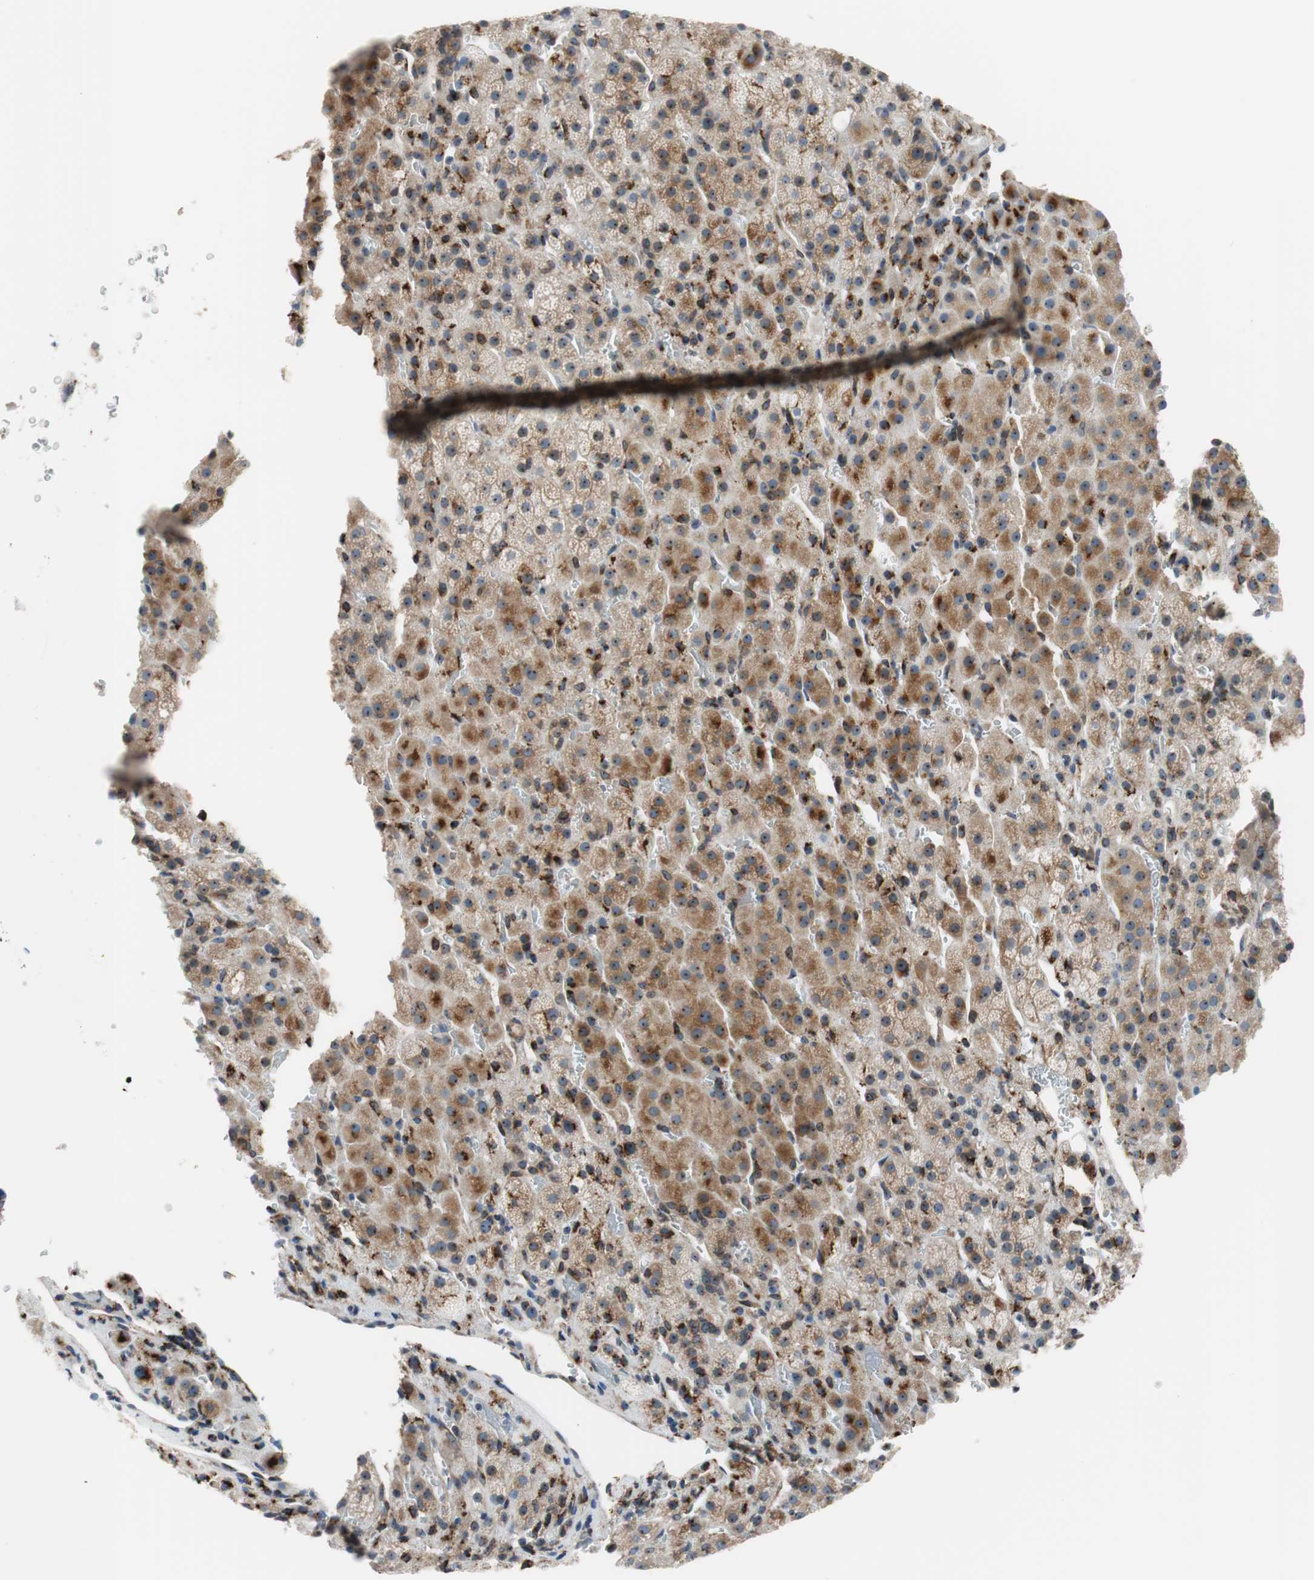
{"staining": {"intensity": "weak", "quantity": ">75%", "location": "cytoplasmic/membranous"}, "tissue": "adrenal gland", "cell_type": "Glandular cells", "image_type": "normal", "snomed": [{"axis": "morphology", "description": "Normal tissue, NOS"}, {"axis": "topography", "description": "Adrenal gland"}], "caption": "This is a photomicrograph of immunohistochemistry (IHC) staining of benign adrenal gland, which shows weak staining in the cytoplasmic/membranous of glandular cells.", "gene": "TMED7", "patient": {"sex": "female", "age": 57}}